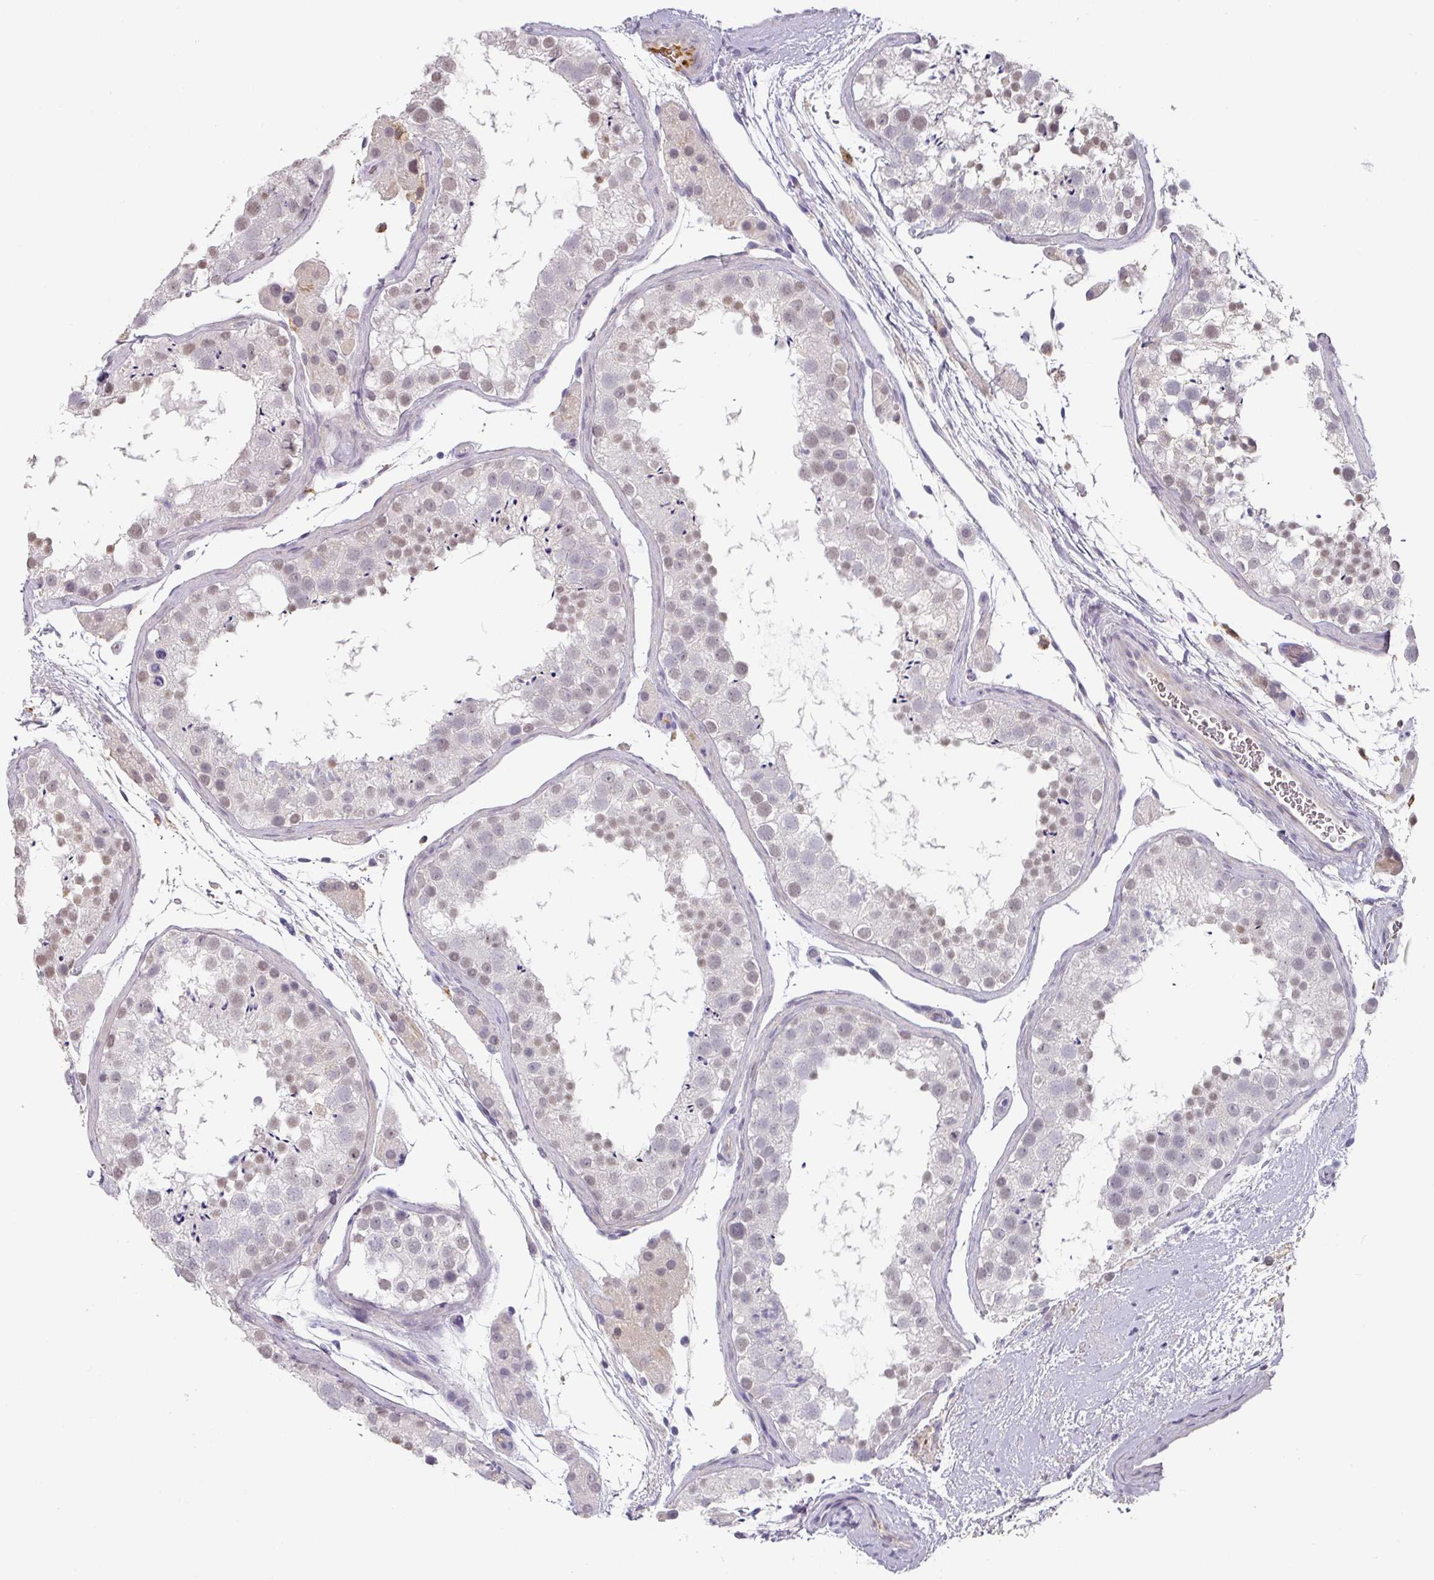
{"staining": {"intensity": "weak", "quantity": "25%-75%", "location": "nuclear"}, "tissue": "testis", "cell_type": "Cells in seminiferous ducts", "image_type": "normal", "snomed": [{"axis": "morphology", "description": "Normal tissue, NOS"}, {"axis": "topography", "description": "Testis"}], "caption": "An image showing weak nuclear positivity in about 25%-75% of cells in seminiferous ducts in unremarkable testis, as visualized by brown immunohistochemical staining.", "gene": "C1QB", "patient": {"sex": "male", "age": 41}}